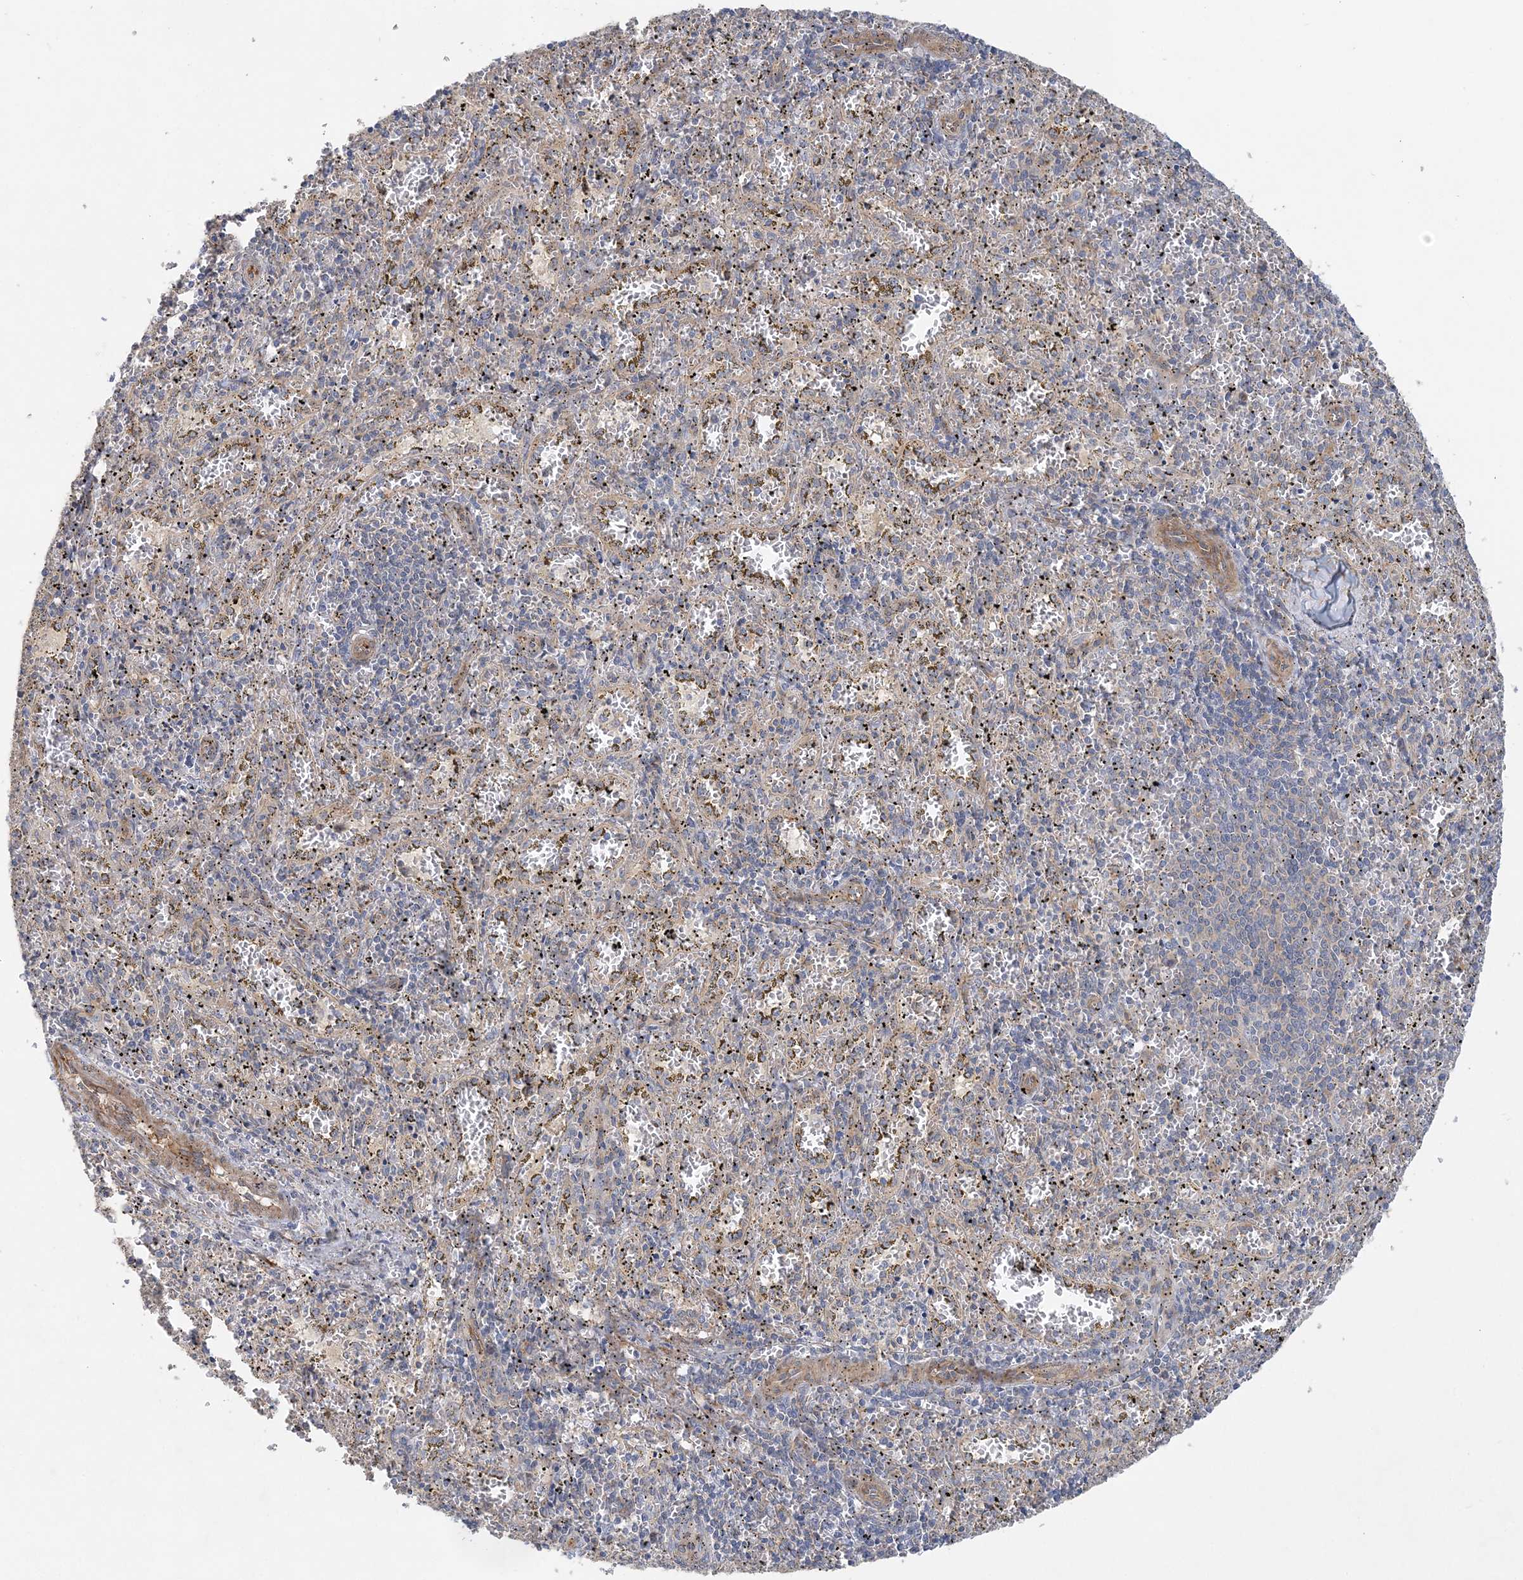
{"staining": {"intensity": "negative", "quantity": "none", "location": "none"}, "tissue": "spleen", "cell_type": "Cells in red pulp", "image_type": "normal", "snomed": [{"axis": "morphology", "description": "Normal tissue, NOS"}, {"axis": "topography", "description": "Spleen"}], "caption": "High magnification brightfield microscopy of unremarkable spleen stained with DAB (3,3'-diaminobenzidine) (brown) and counterstained with hematoxylin (blue): cells in red pulp show no significant staining.", "gene": "MAP4K5", "patient": {"sex": "male", "age": 11}}